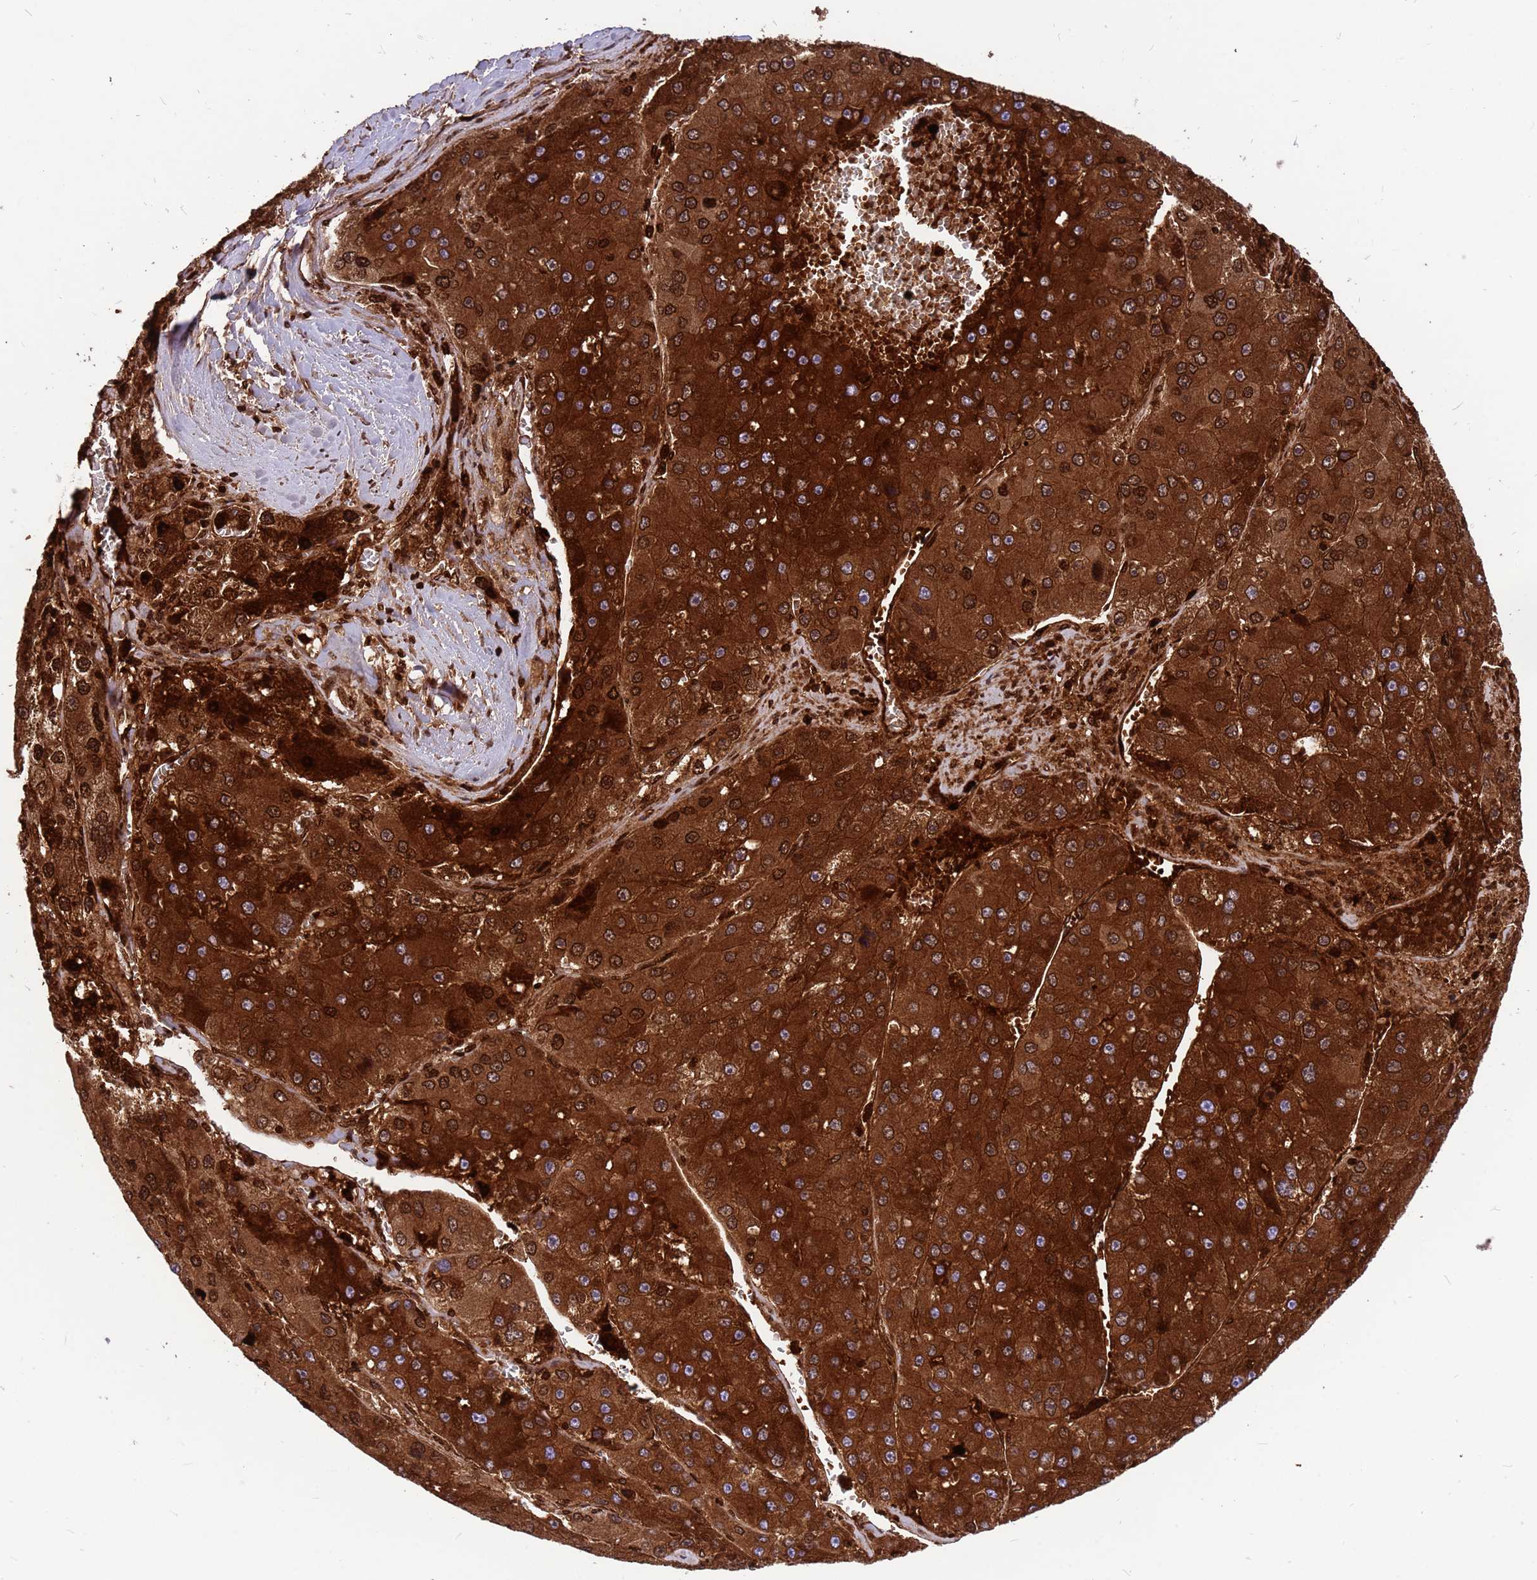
{"staining": {"intensity": "strong", "quantity": ">75%", "location": "cytoplasmic/membranous,nuclear"}, "tissue": "liver cancer", "cell_type": "Tumor cells", "image_type": "cancer", "snomed": [{"axis": "morphology", "description": "Carcinoma, Hepatocellular, NOS"}, {"axis": "topography", "description": "Liver"}], "caption": "Immunohistochemistry of human hepatocellular carcinoma (liver) reveals high levels of strong cytoplasmic/membranous and nuclear expression in approximately >75% of tumor cells.", "gene": "ORM1", "patient": {"sex": "female", "age": 73}}